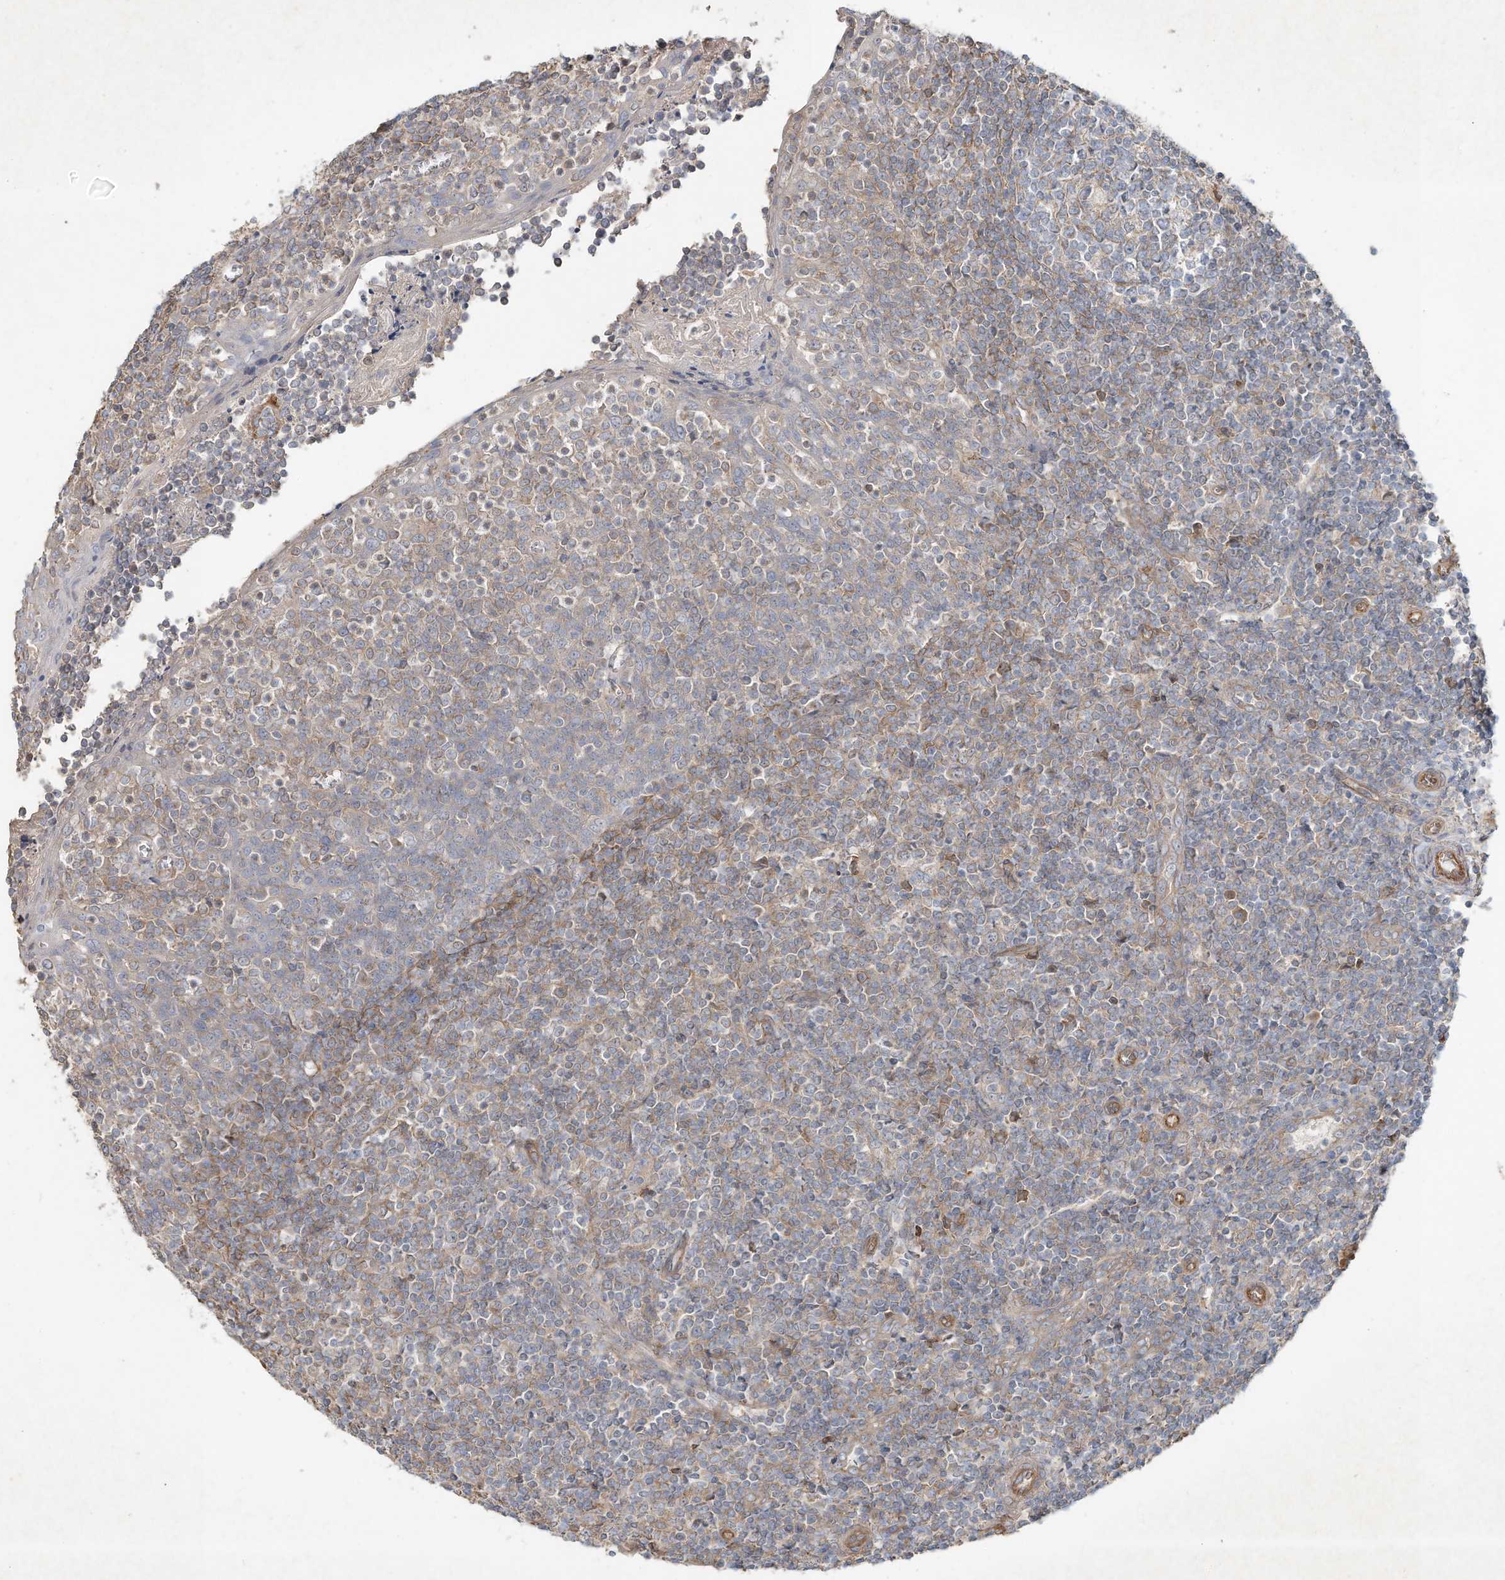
{"staining": {"intensity": "negative", "quantity": "none", "location": "none"}, "tissue": "tonsil", "cell_type": "Germinal center cells", "image_type": "normal", "snomed": [{"axis": "morphology", "description": "Normal tissue, NOS"}, {"axis": "topography", "description": "Tonsil"}], "caption": "Immunohistochemical staining of normal human tonsil reveals no significant staining in germinal center cells. (DAB (3,3'-diaminobenzidine) immunohistochemistry visualized using brightfield microscopy, high magnification).", "gene": "HTR5A", "patient": {"sex": "female", "age": 19}}